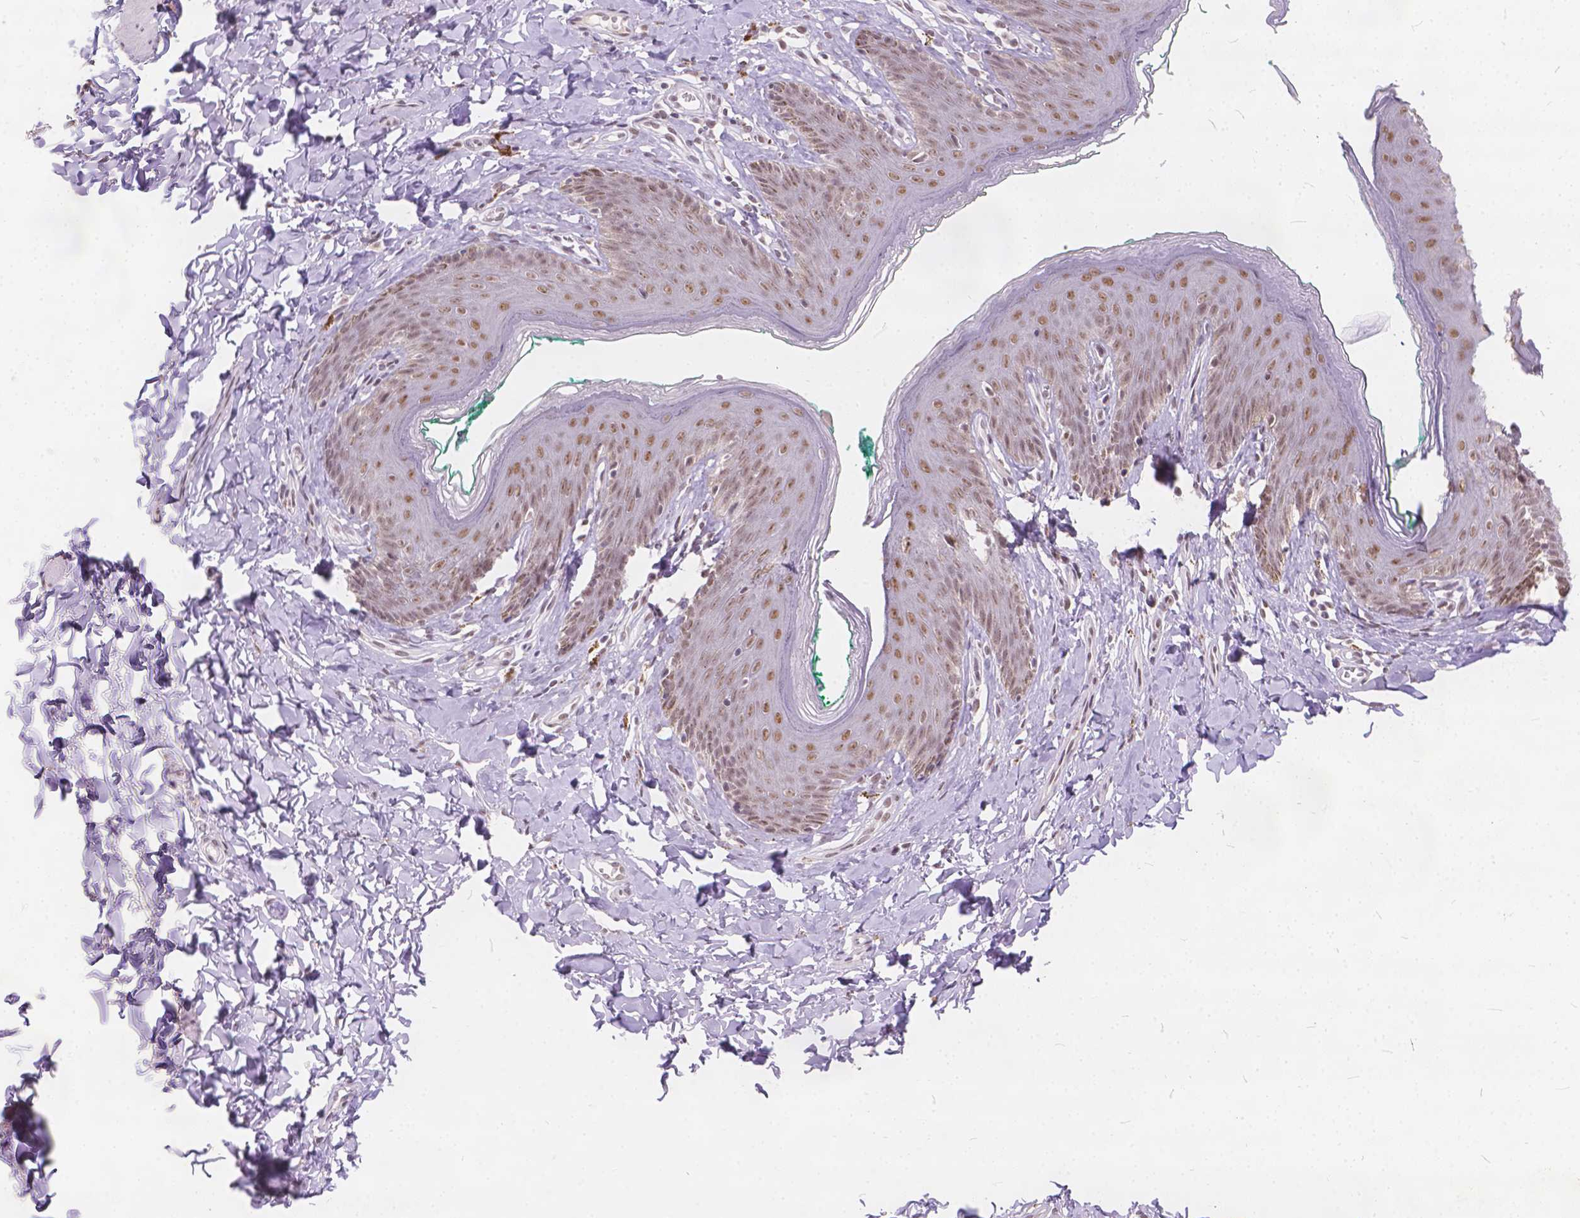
{"staining": {"intensity": "moderate", "quantity": ">75%", "location": "nuclear"}, "tissue": "skin", "cell_type": "Epidermal cells", "image_type": "normal", "snomed": [{"axis": "morphology", "description": "Normal tissue, NOS"}, {"axis": "topography", "description": "Vulva"}], "caption": "Unremarkable skin shows moderate nuclear staining in approximately >75% of epidermal cells The protein of interest is stained brown, and the nuclei are stained in blue (DAB IHC with brightfield microscopy, high magnification)..", "gene": "FAM53A", "patient": {"sex": "female", "age": 66}}